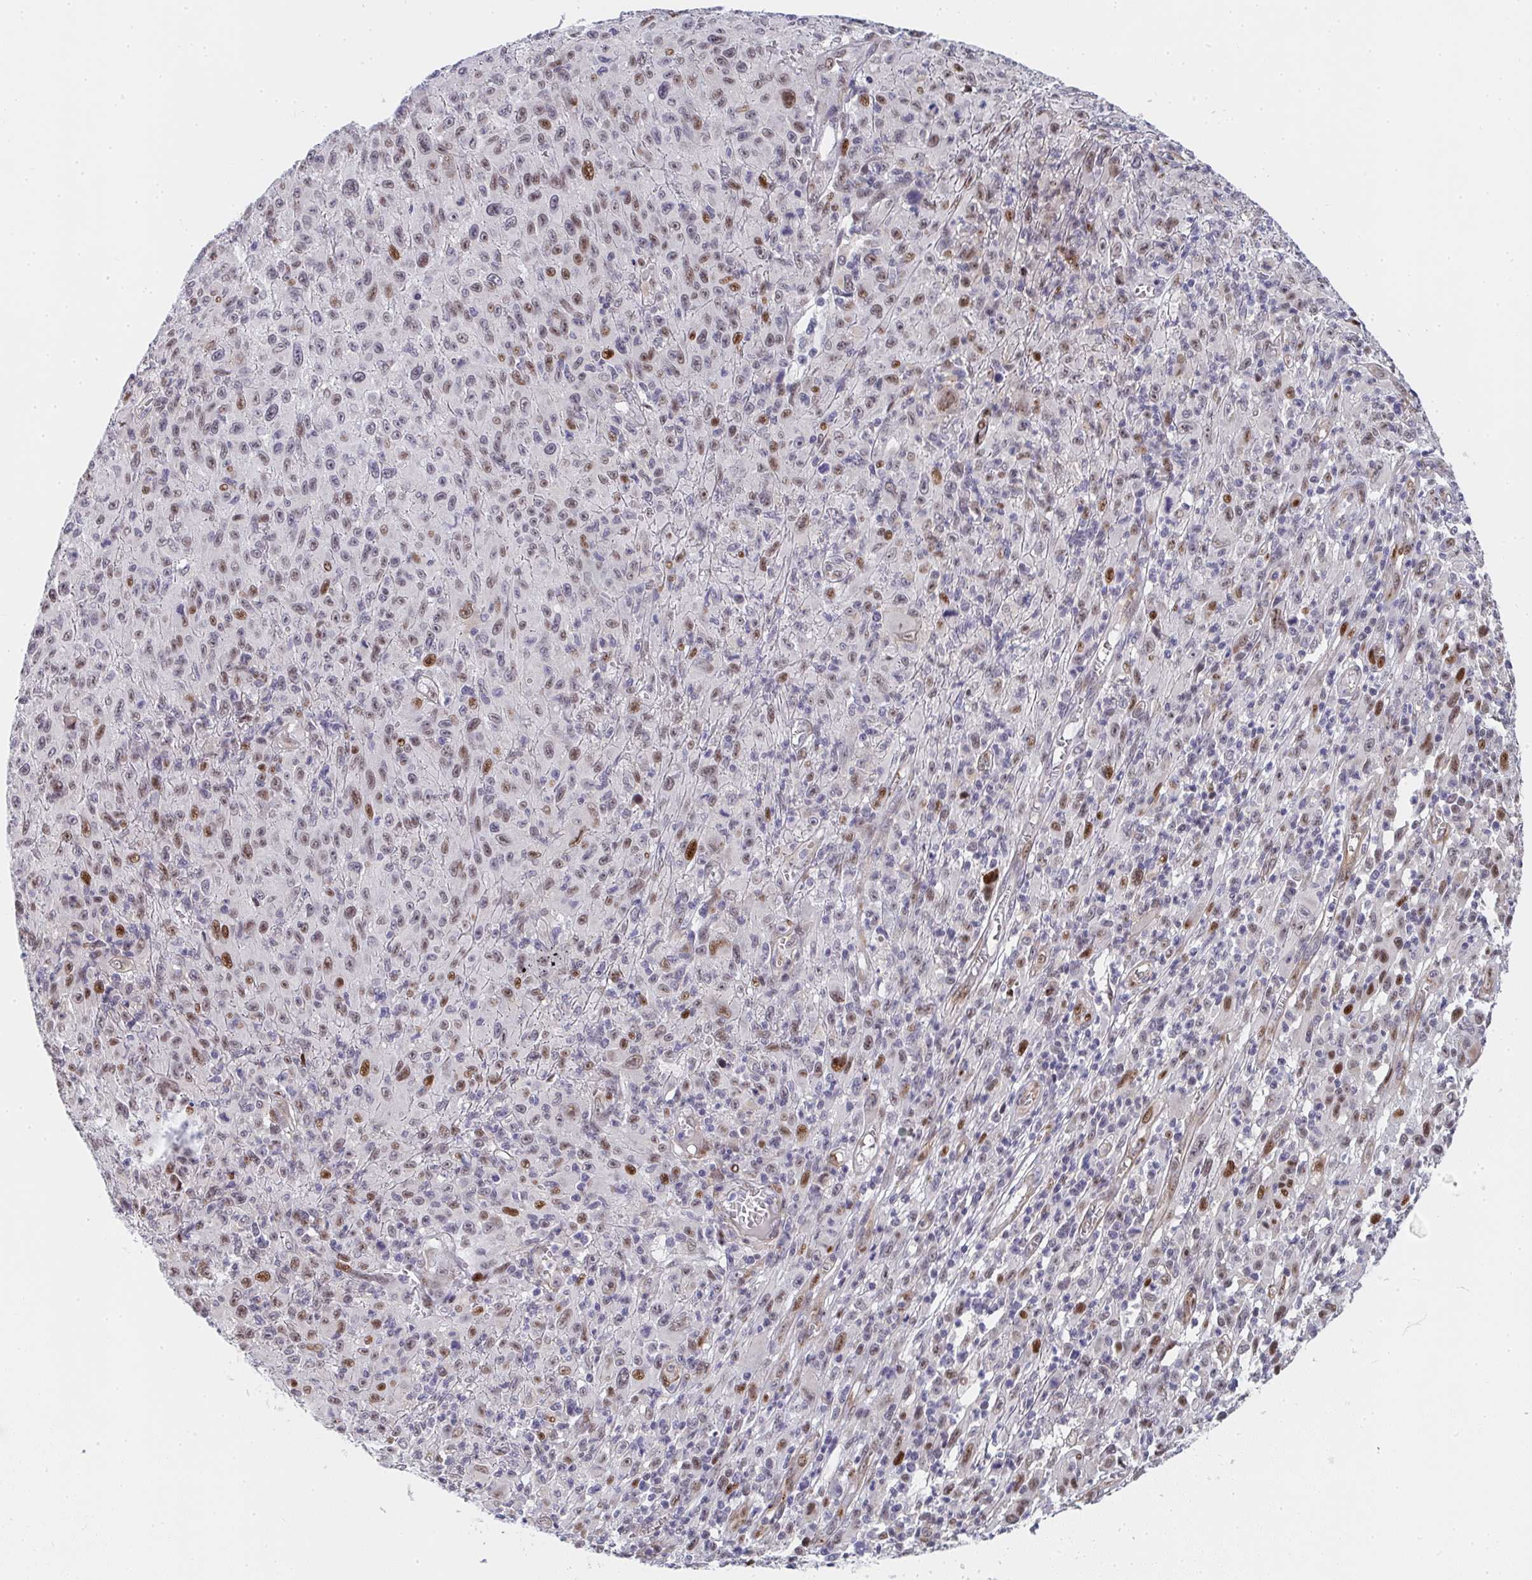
{"staining": {"intensity": "moderate", "quantity": ">75%", "location": "nuclear"}, "tissue": "melanoma", "cell_type": "Tumor cells", "image_type": "cancer", "snomed": [{"axis": "morphology", "description": "Malignant melanoma, NOS"}, {"axis": "topography", "description": "Skin"}], "caption": "Melanoma stained with a protein marker shows moderate staining in tumor cells.", "gene": "ZIC3", "patient": {"sex": "male", "age": 46}}